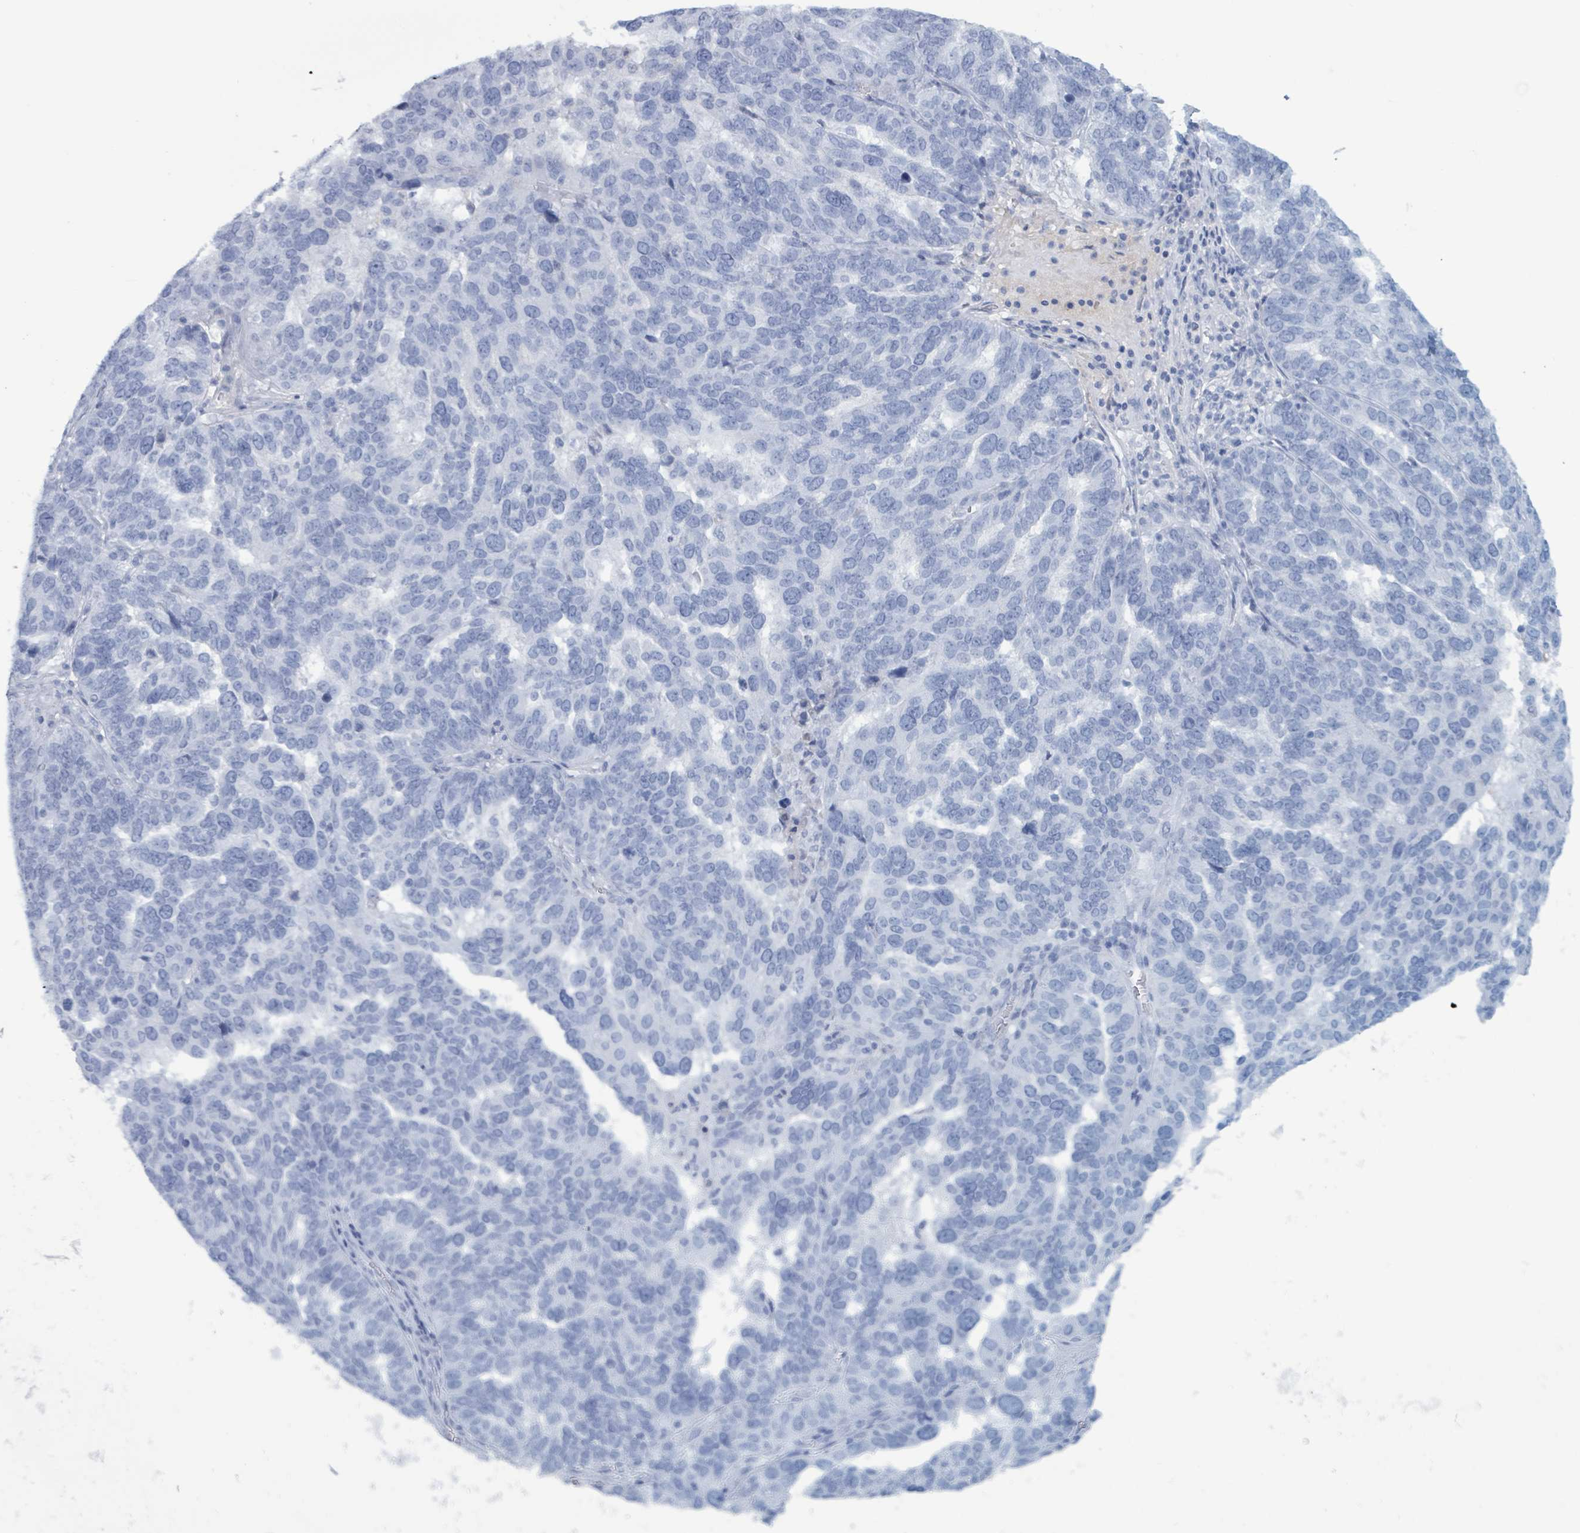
{"staining": {"intensity": "negative", "quantity": "none", "location": "none"}, "tissue": "ovarian cancer", "cell_type": "Tumor cells", "image_type": "cancer", "snomed": [{"axis": "morphology", "description": "Cystadenocarcinoma, serous, NOS"}, {"axis": "topography", "description": "Ovary"}], "caption": "Histopathology image shows no protein positivity in tumor cells of ovarian cancer tissue.", "gene": "KLK4", "patient": {"sex": "female", "age": 59}}